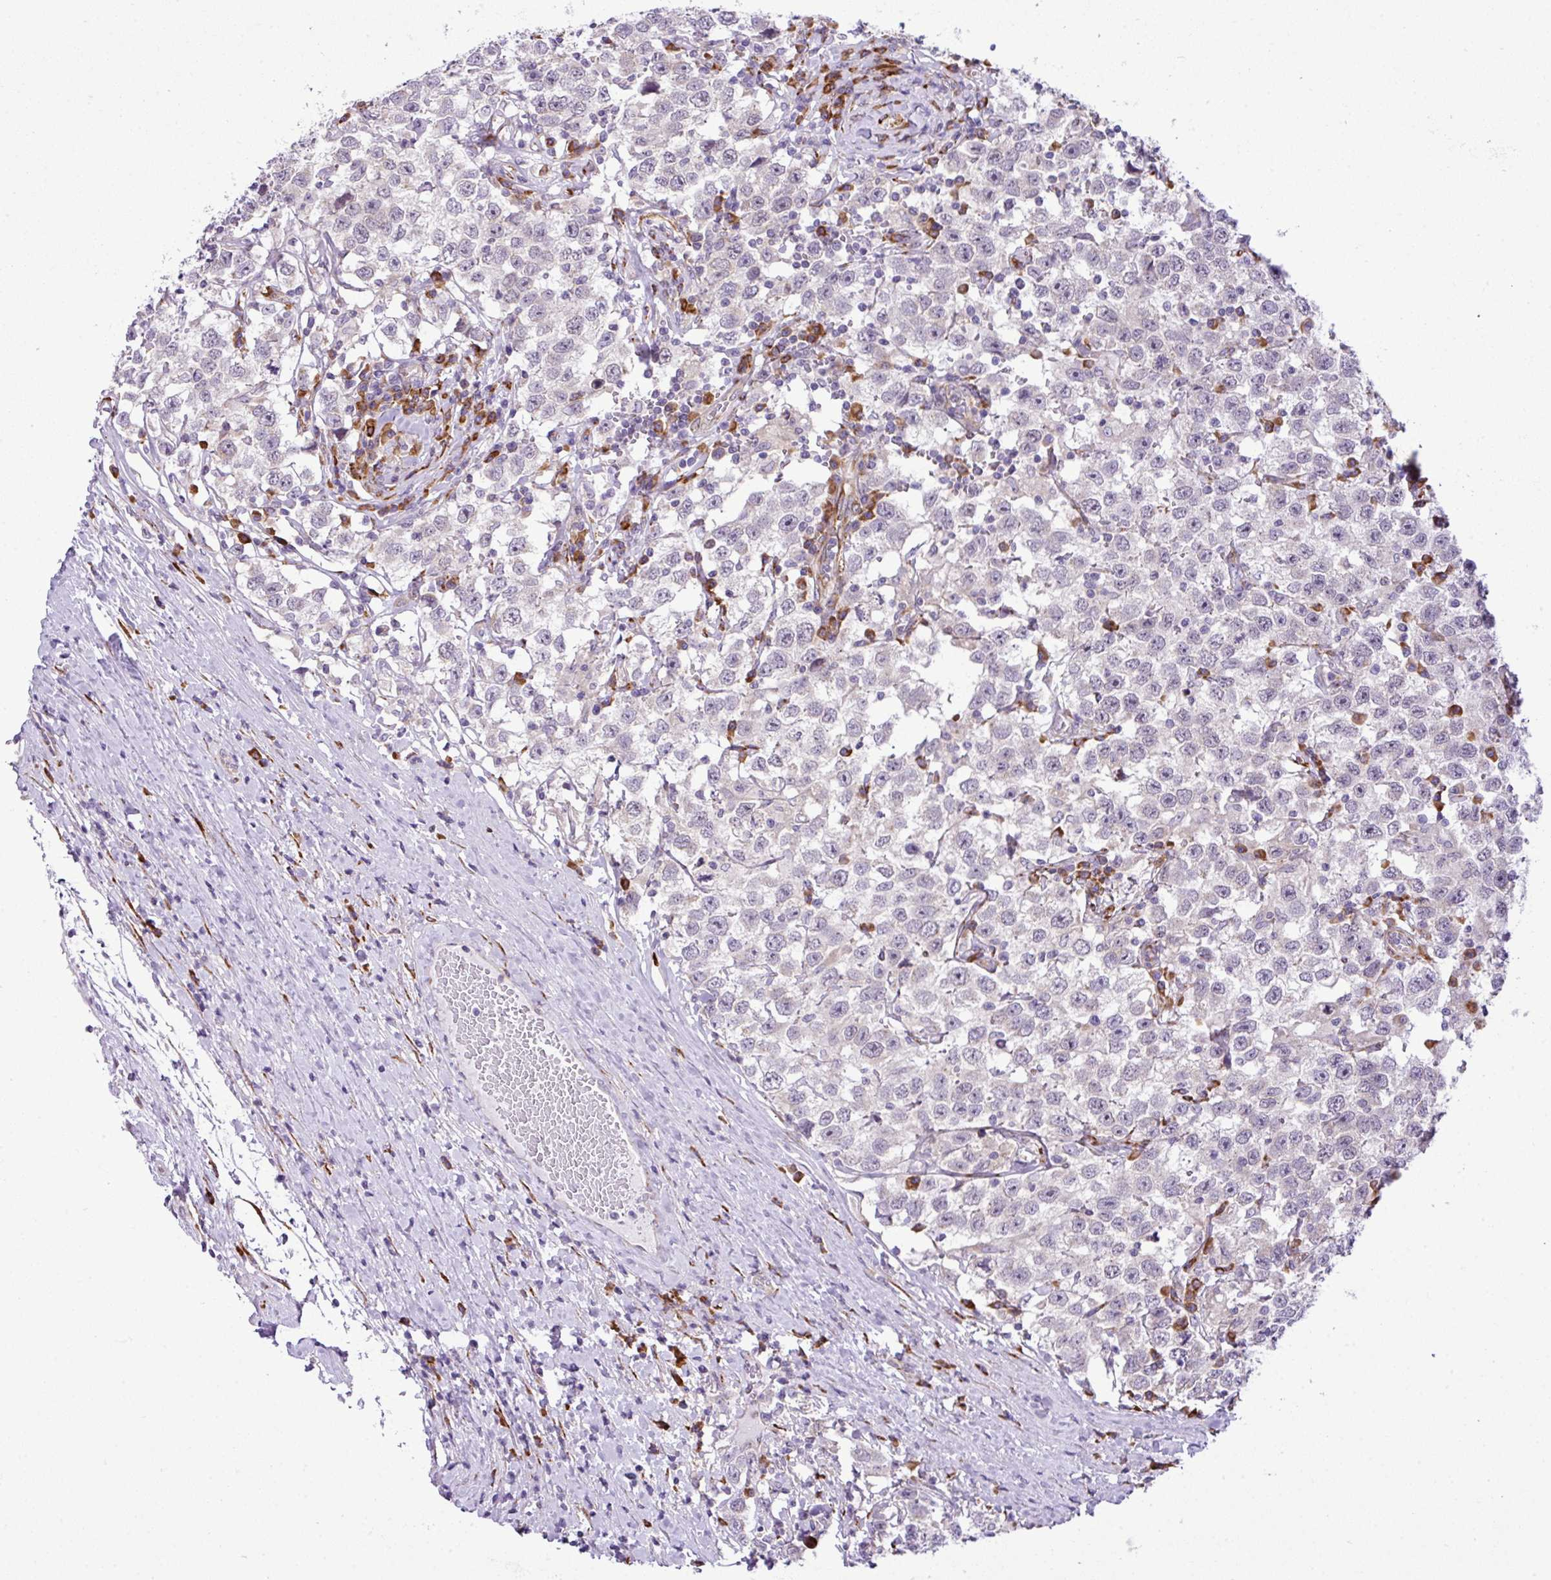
{"staining": {"intensity": "negative", "quantity": "none", "location": "none"}, "tissue": "testis cancer", "cell_type": "Tumor cells", "image_type": "cancer", "snomed": [{"axis": "morphology", "description": "Seminoma, NOS"}, {"axis": "topography", "description": "Testis"}], "caption": "Immunohistochemistry (IHC) of testis cancer demonstrates no expression in tumor cells.", "gene": "CFAP97", "patient": {"sex": "male", "age": 41}}